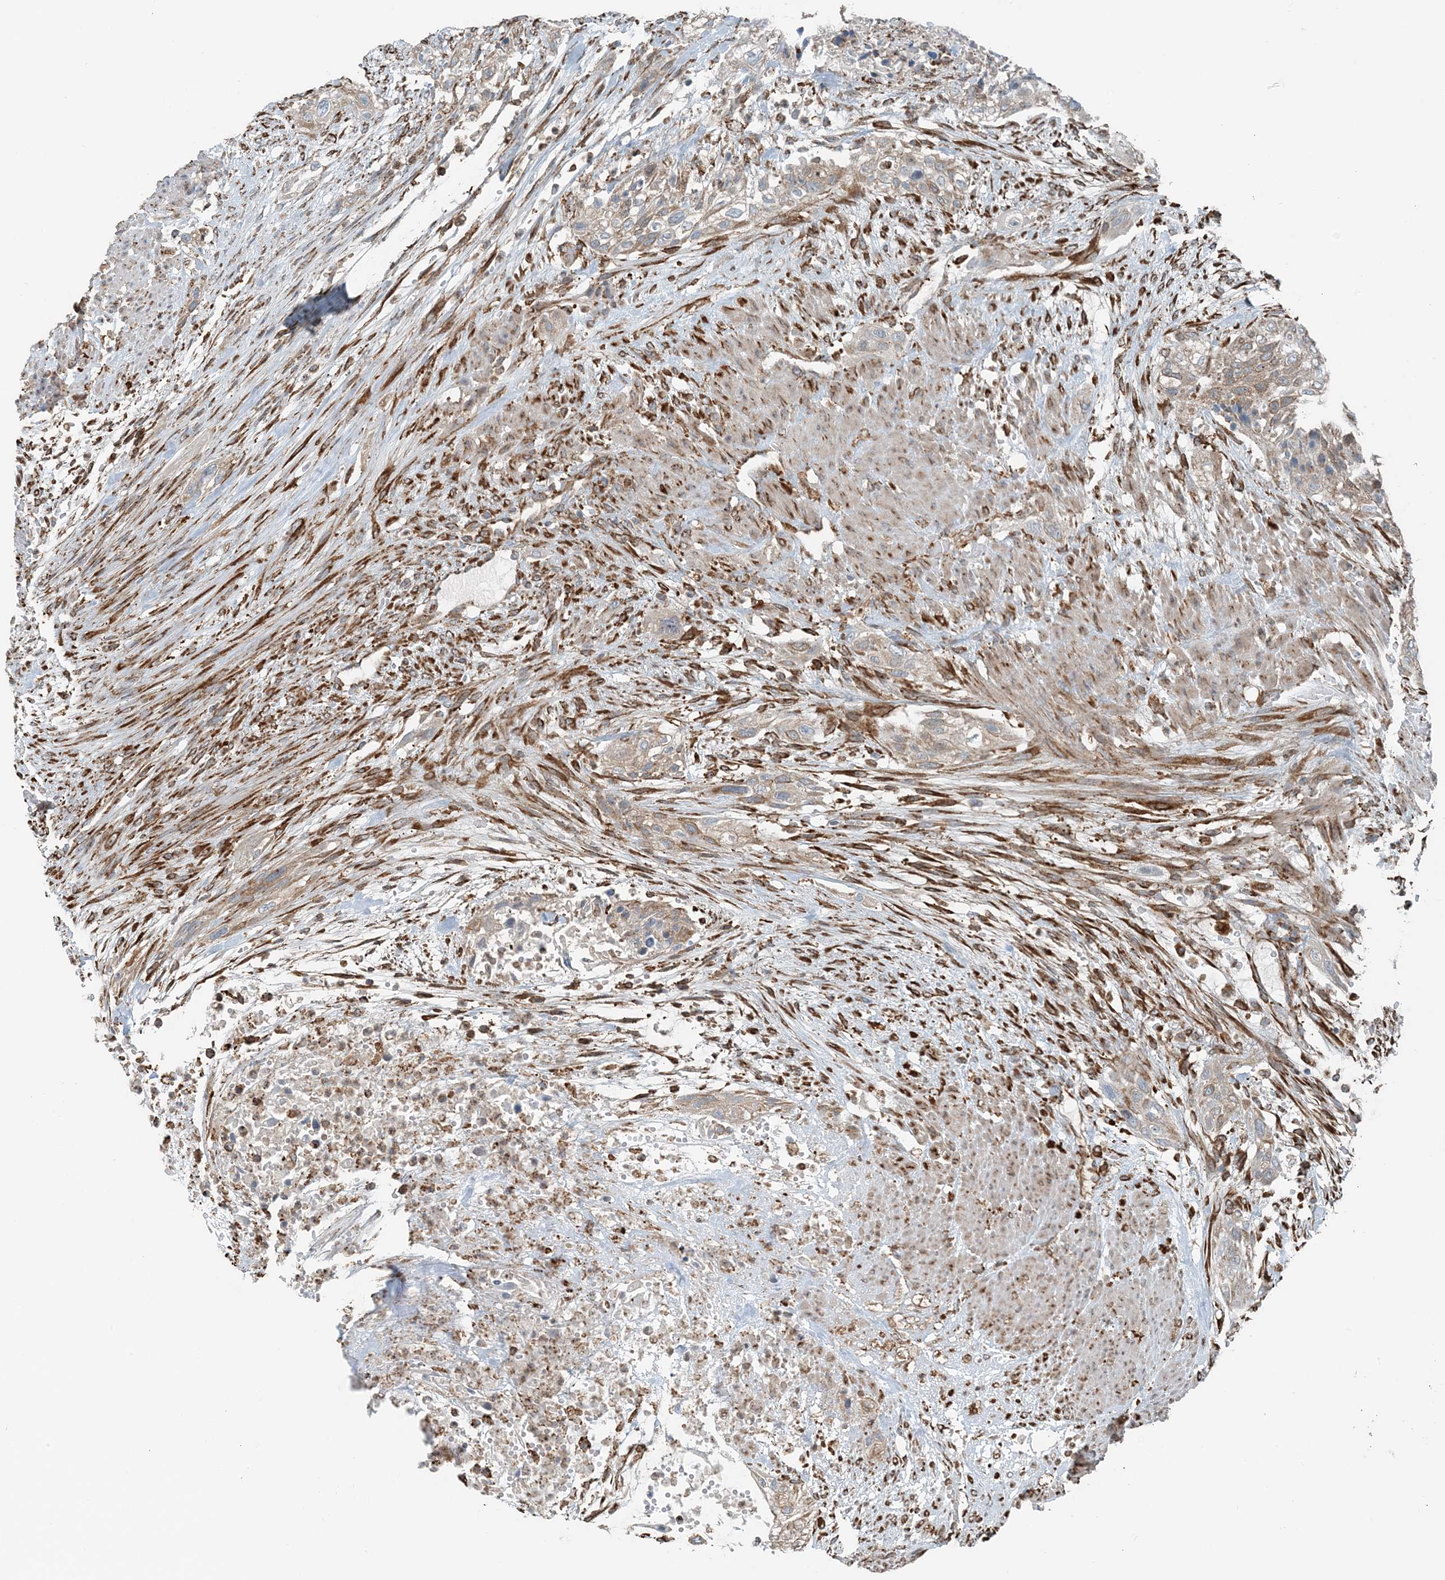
{"staining": {"intensity": "weak", "quantity": ">75%", "location": "cytoplasmic/membranous"}, "tissue": "urothelial cancer", "cell_type": "Tumor cells", "image_type": "cancer", "snomed": [{"axis": "morphology", "description": "Urothelial carcinoma, High grade"}, {"axis": "topography", "description": "Urinary bladder"}], "caption": "Tumor cells display weak cytoplasmic/membranous staining in approximately >75% of cells in urothelial cancer.", "gene": "CERKL", "patient": {"sex": "male", "age": 35}}